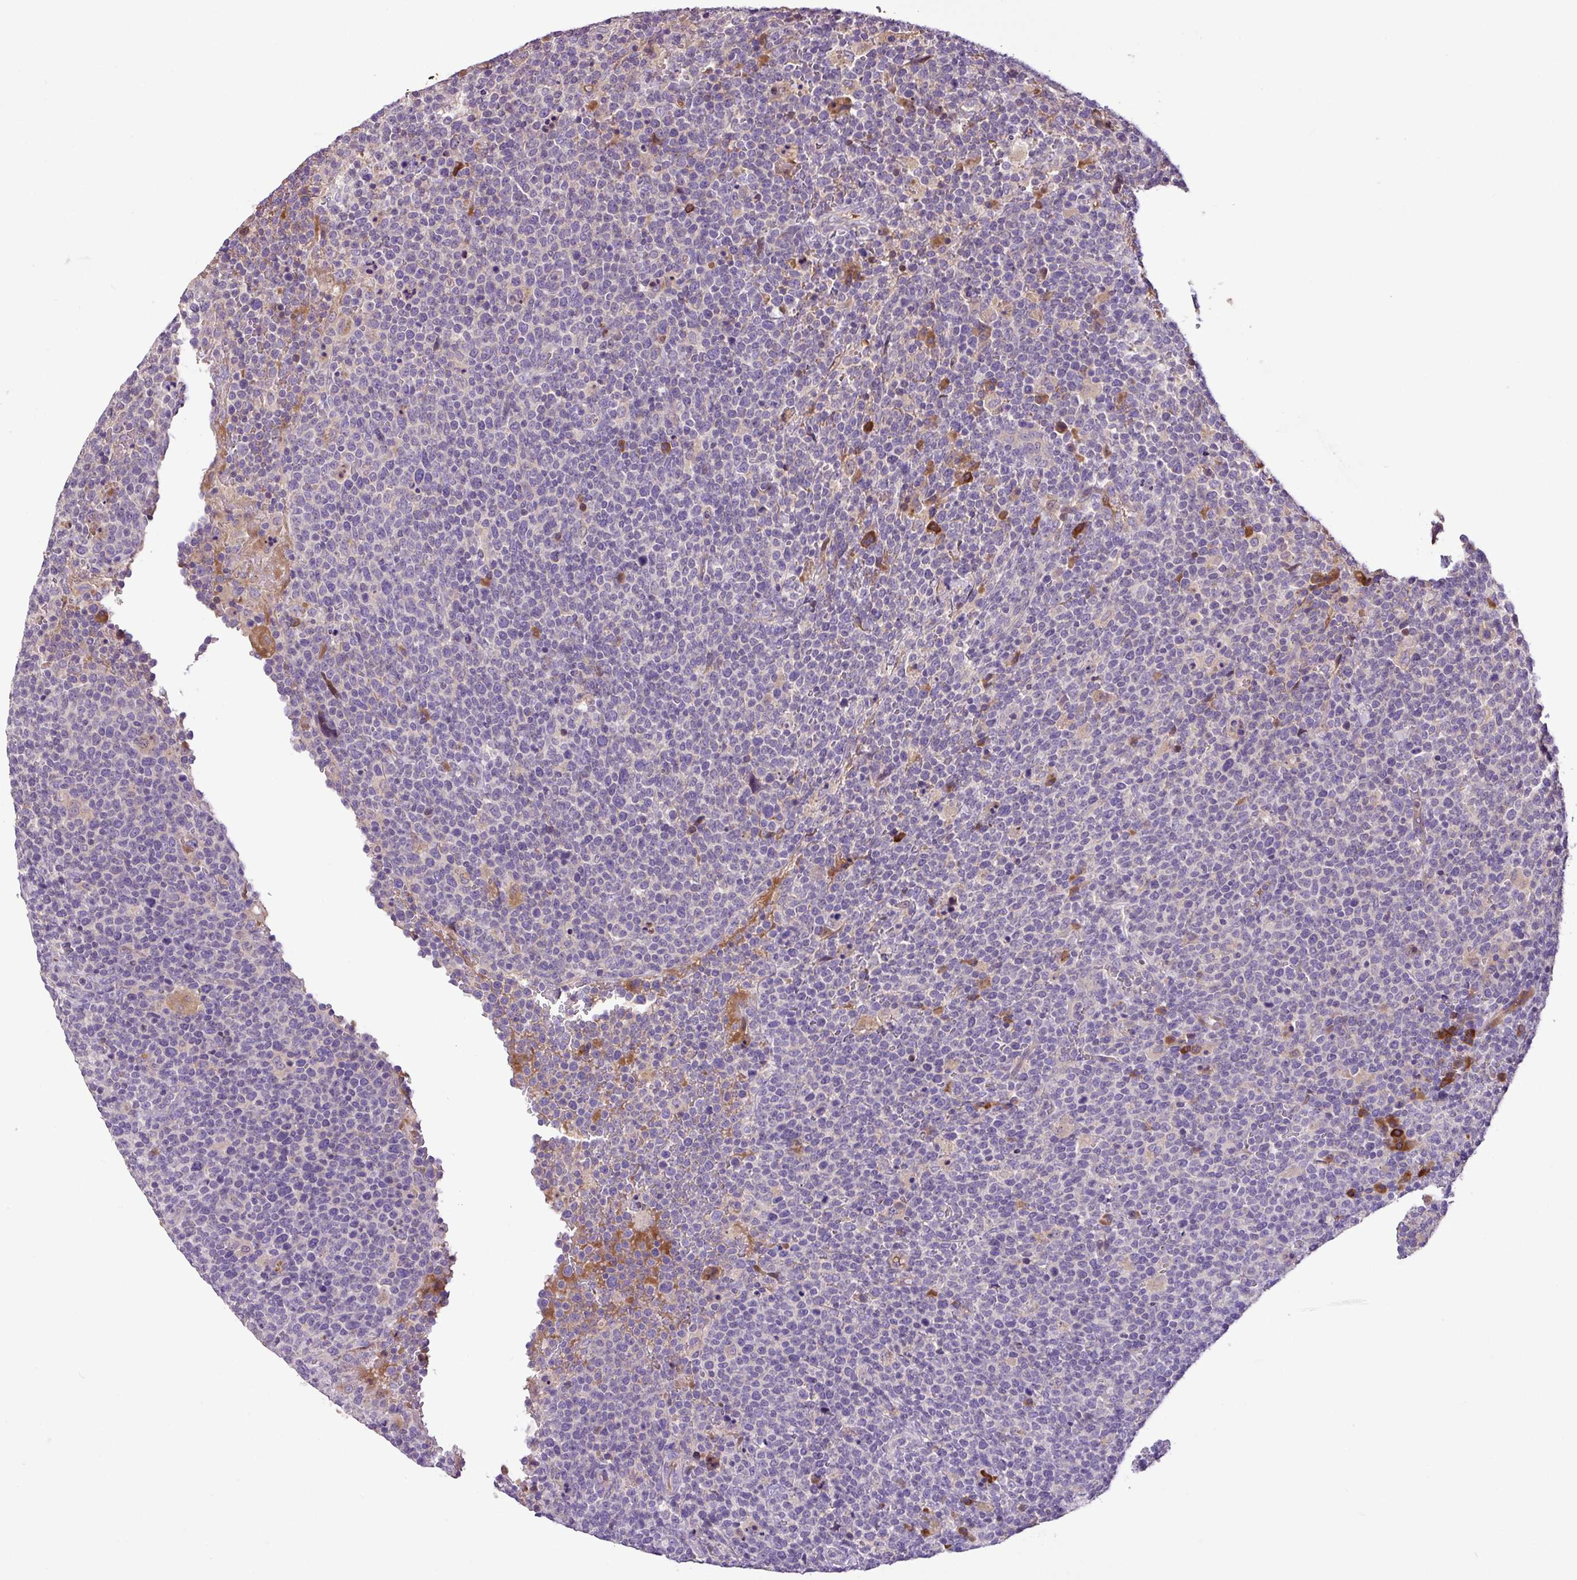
{"staining": {"intensity": "negative", "quantity": "none", "location": "none"}, "tissue": "lymphoma", "cell_type": "Tumor cells", "image_type": "cancer", "snomed": [{"axis": "morphology", "description": "Malignant lymphoma, non-Hodgkin's type, High grade"}, {"axis": "topography", "description": "Lymph node"}], "caption": "Immunohistochemistry image of neoplastic tissue: human lymphoma stained with DAB (3,3'-diaminobenzidine) demonstrates no significant protein positivity in tumor cells. Nuclei are stained in blue.", "gene": "ZNF266", "patient": {"sex": "male", "age": 61}}